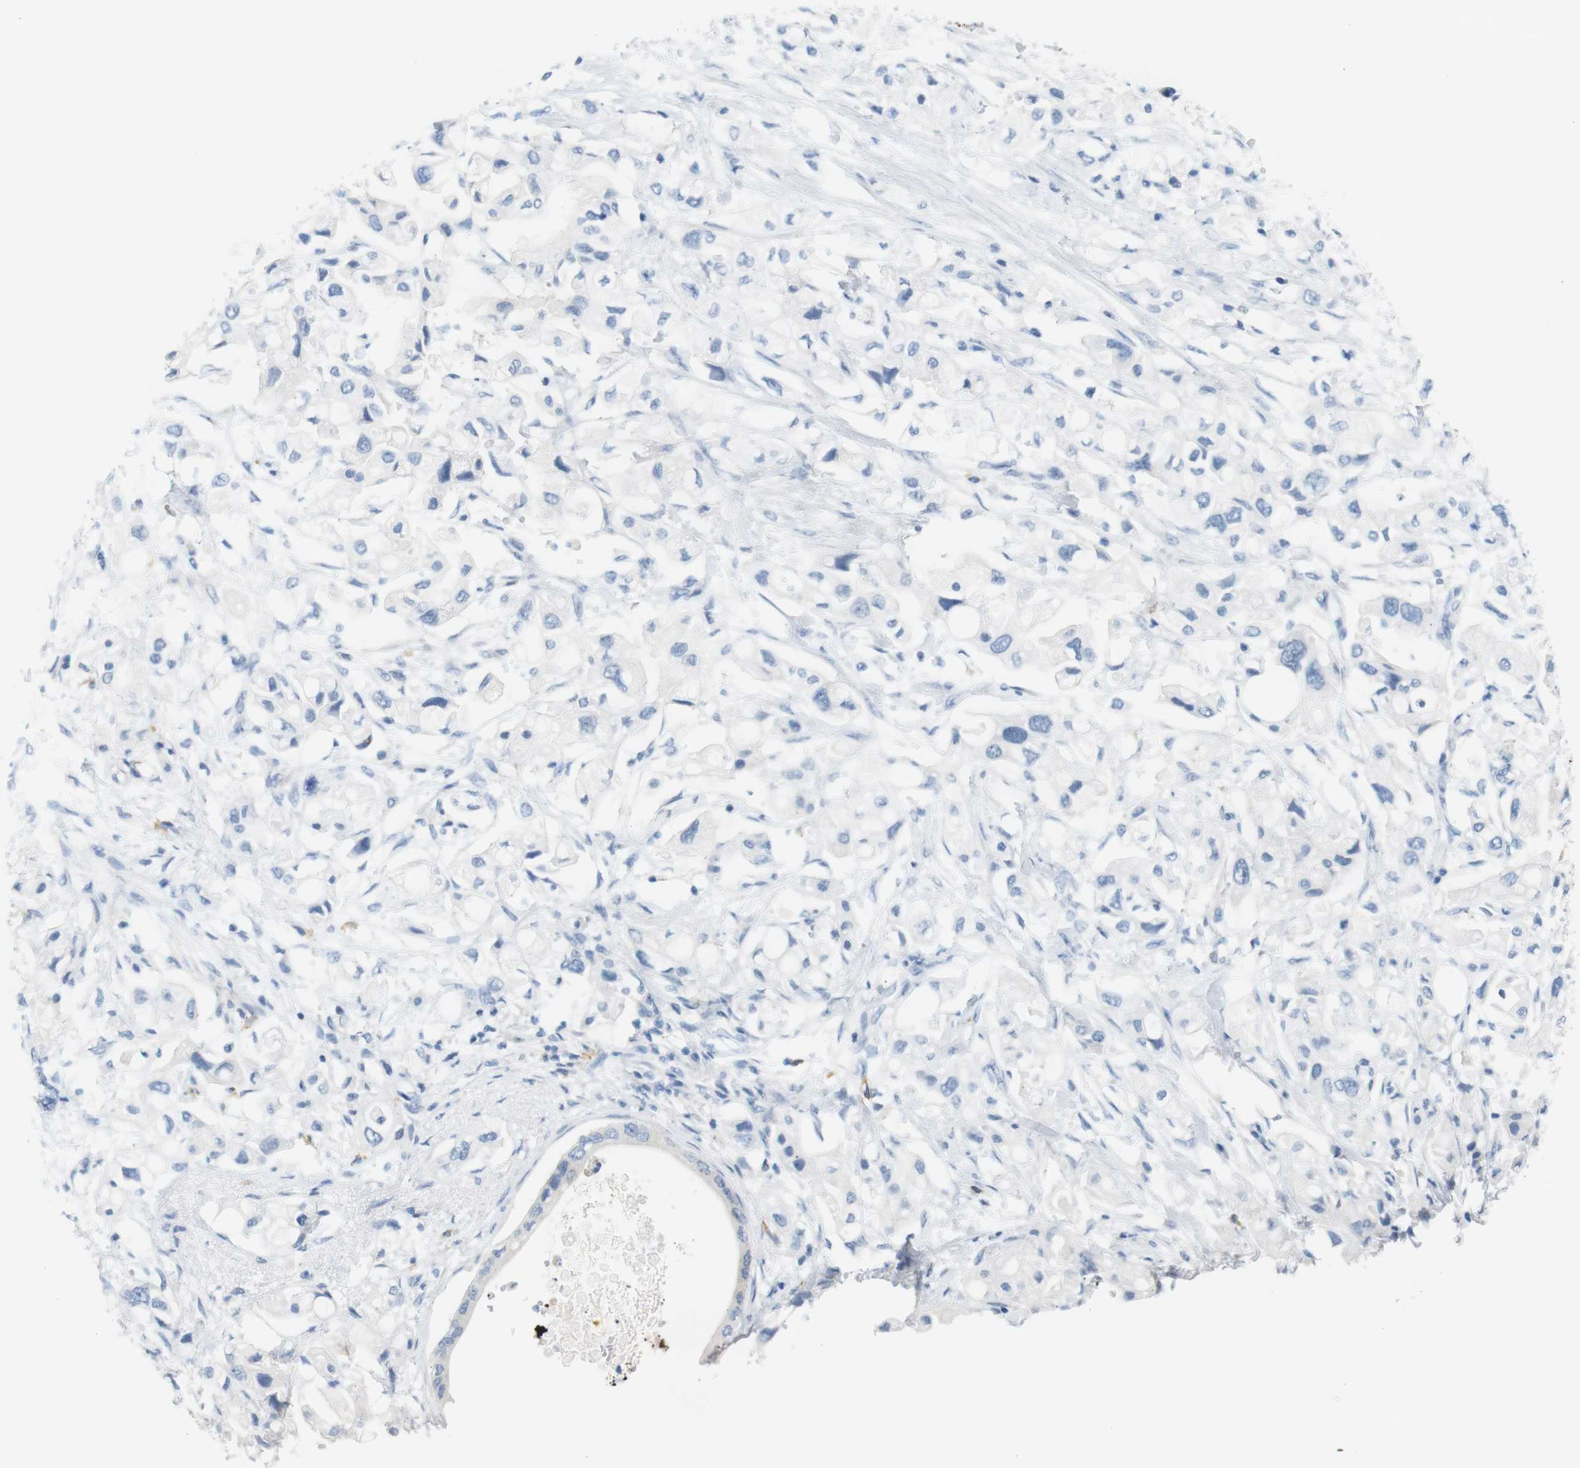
{"staining": {"intensity": "negative", "quantity": "none", "location": "none"}, "tissue": "pancreatic cancer", "cell_type": "Tumor cells", "image_type": "cancer", "snomed": [{"axis": "morphology", "description": "Adenocarcinoma, NOS"}, {"axis": "topography", "description": "Pancreas"}], "caption": "Immunohistochemistry (IHC) histopathology image of human adenocarcinoma (pancreatic) stained for a protein (brown), which demonstrates no positivity in tumor cells.", "gene": "LRRK2", "patient": {"sex": "female", "age": 56}}